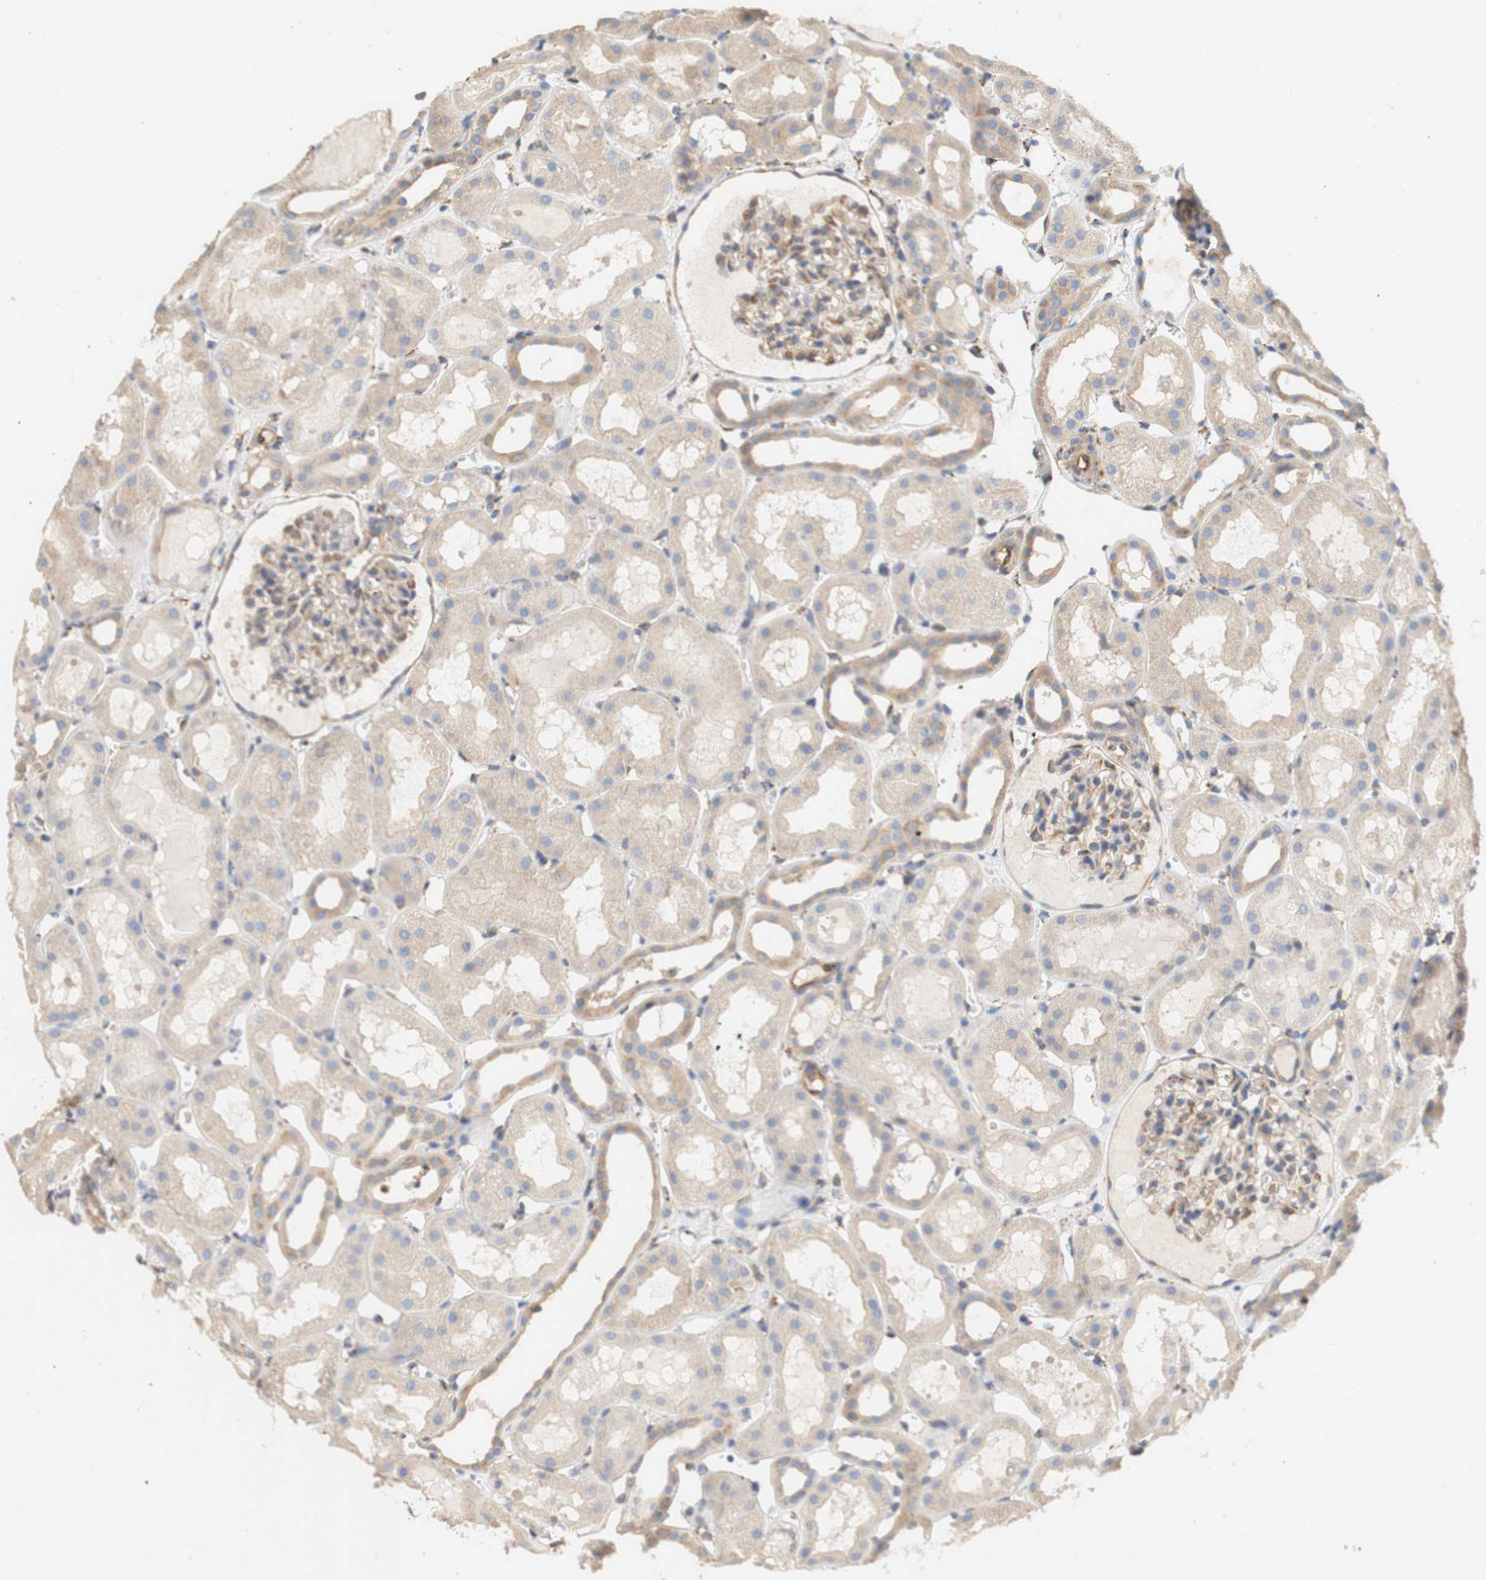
{"staining": {"intensity": "moderate", "quantity": ">75%", "location": "cytoplasmic/membranous"}, "tissue": "kidney", "cell_type": "Cells in glomeruli", "image_type": "normal", "snomed": [{"axis": "morphology", "description": "Normal tissue, NOS"}, {"axis": "topography", "description": "Kidney"}, {"axis": "topography", "description": "Urinary bladder"}], "caption": "Cells in glomeruli reveal moderate cytoplasmic/membranous expression in about >75% of cells in unremarkable kidney. (Stains: DAB in brown, nuclei in blue, Microscopy: brightfield microscopy at high magnification).", "gene": "EIF2AK4", "patient": {"sex": "male", "age": 16}}